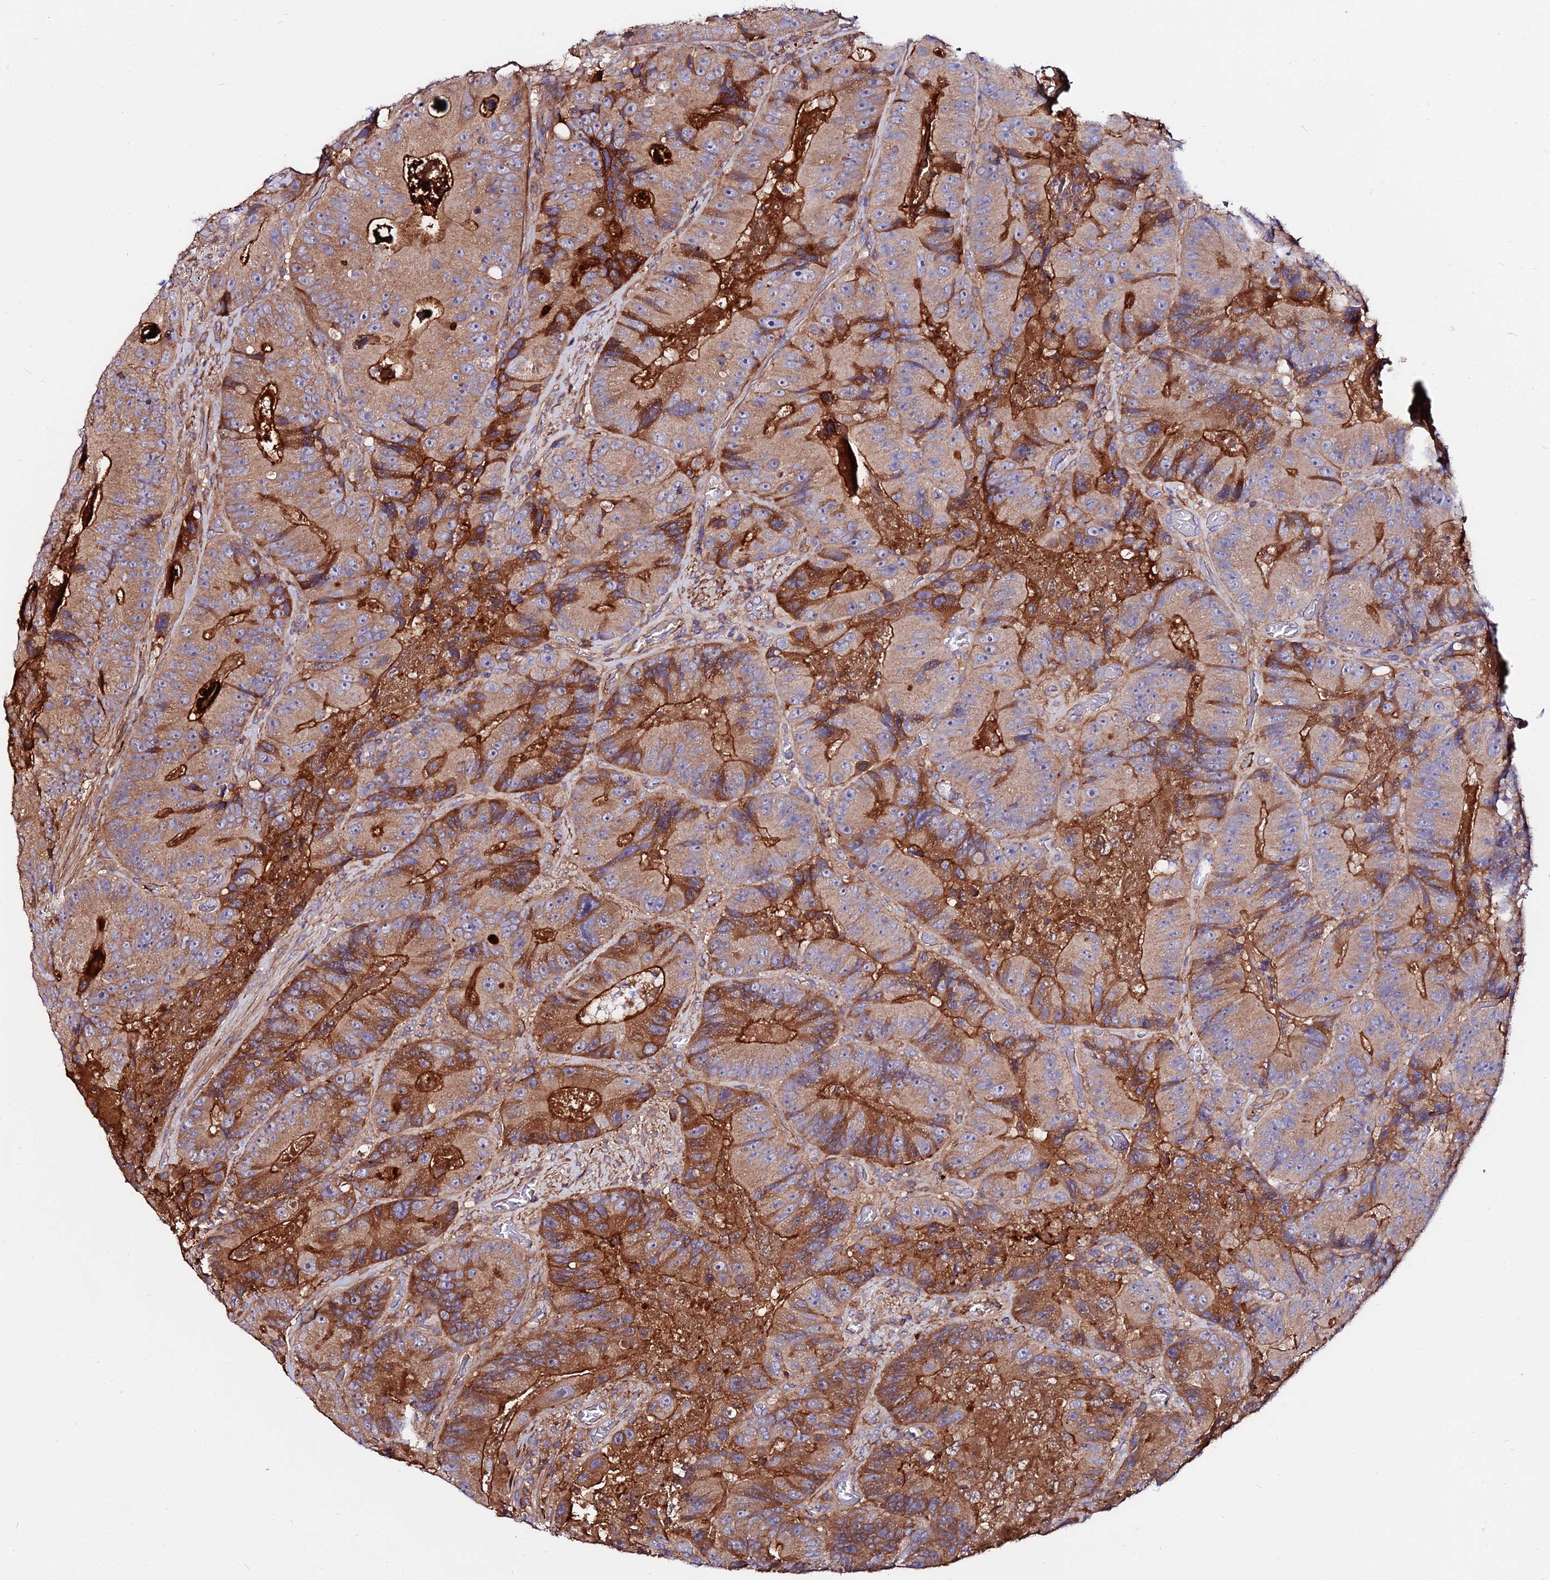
{"staining": {"intensity": "moderate", "quantity": "25%-75%", "location": "cytoplasmic/membranous"}, "tissue": "colorectal cancer", "cell_type": "Tumor cells", "image_type": "cancer", "snomed": [{"axis": "morphology", "description": "Adenocarcinoma, NOS"}, {"axis": "topography", "description": "Colon"}], "caption": "An immunohistochemistry image of tumor tissue is shown. Protein staining in brown highlights moderate cytoplasmic/membranous positivity in colorectal adenocarcinoma within tumor cells. The staining was performed using DAB, with brown indicating positive protein expression. Nuclei are stained blue with hematoxylin.", "gene": "PYM1", "patient": {"sex": "female", "age": 86}}